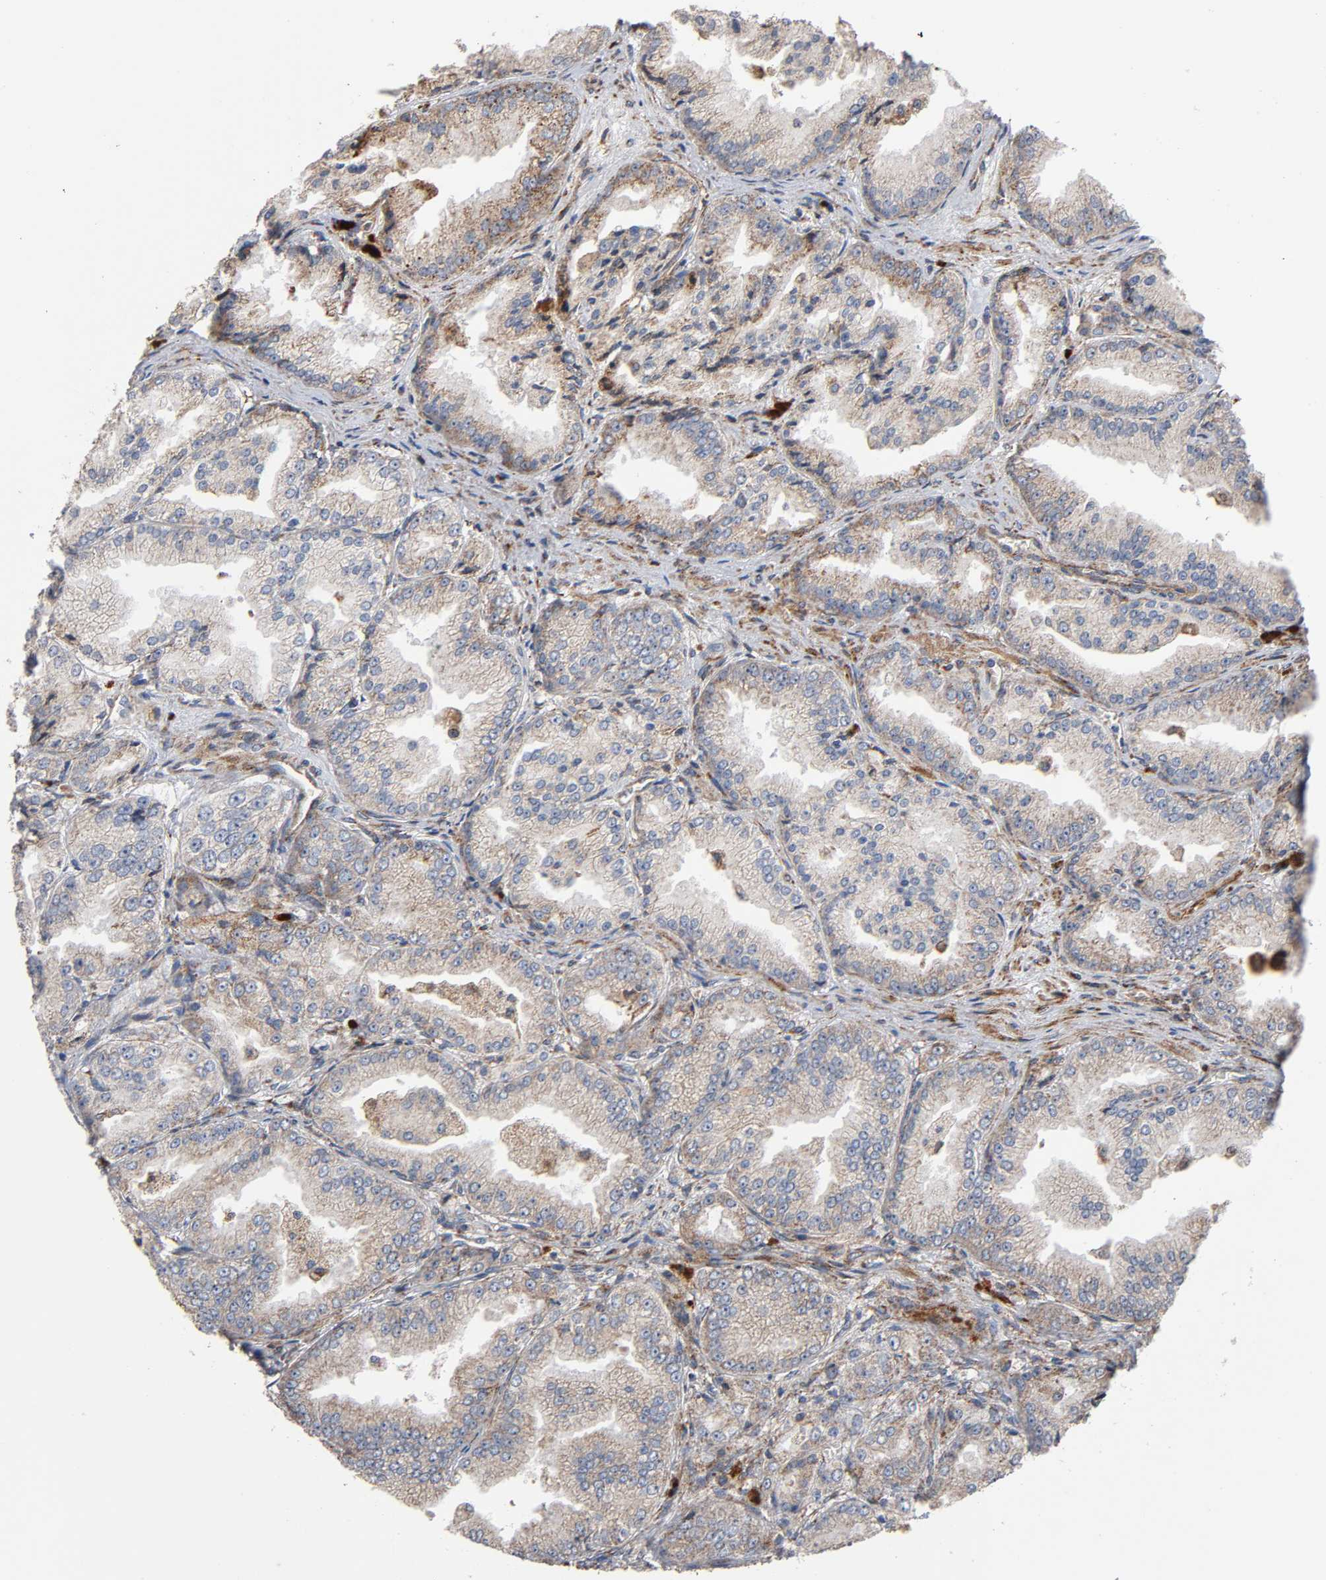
{"staining": {"intensity": "weak", "quantity": ">75%", "location": "cytoplasmic/membranous"}, "tissue": "prostate cancer", "cell_type": "Tumor cells", "image_type": "cancer", "snomed": [{"axis": "morphology", "description": "Adenocarcinoma, High grade"}, {"axis": "topography", "description": "Prostate"}], "caption": "Prostate cancer stained with DAB immunohistochemistry (IHC) reveals low levels of weak cytoplasmic/membranous expression in about >75% of tumor cells. (DAB IHC with brightfield microscopy, high magnification).", "gene": "MAP3K1", "patient": {"sex": "male", "age": 61}}